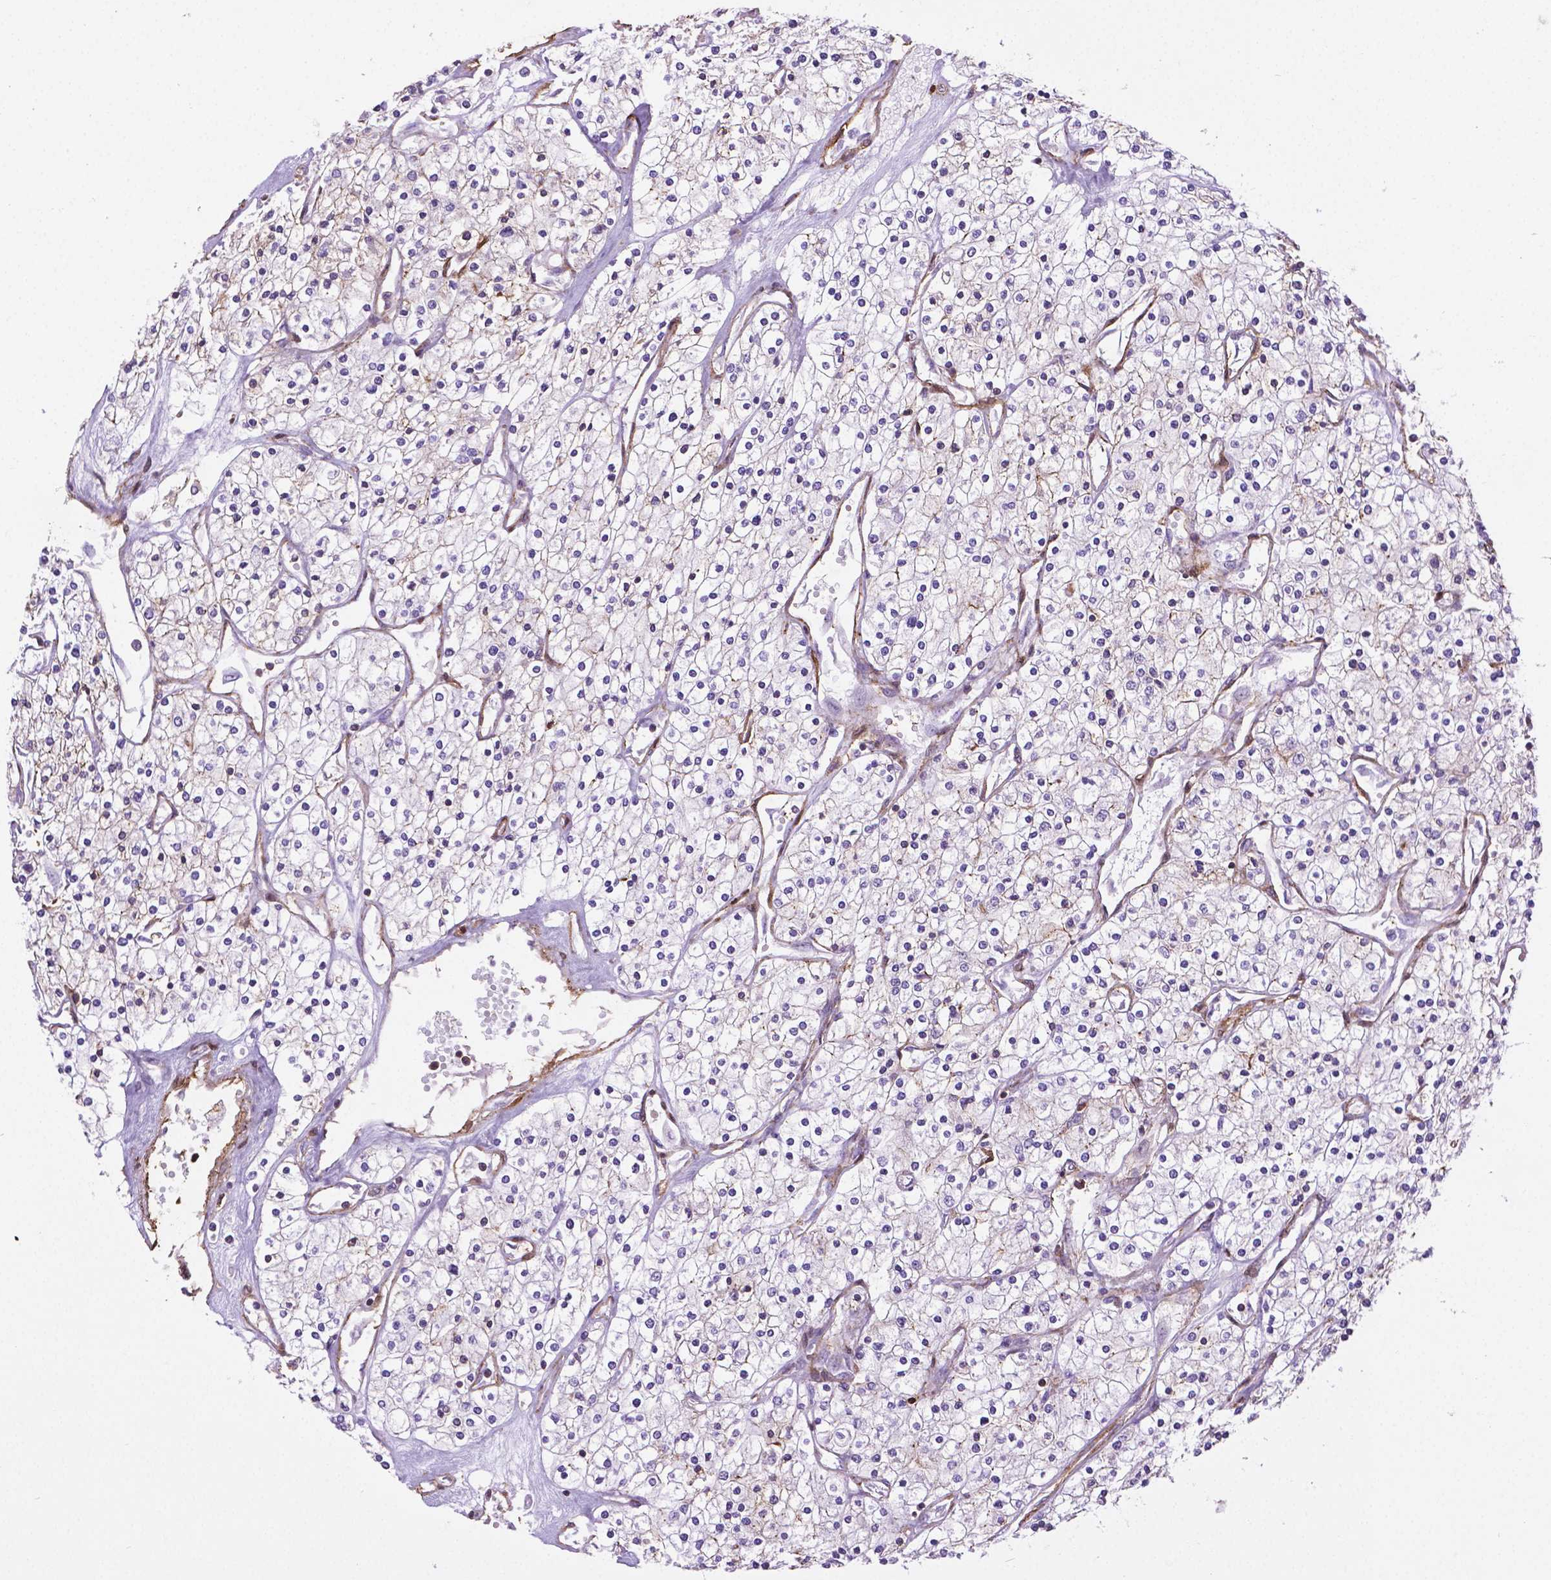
{"staining": {"intensity": "negative", "quantity": "none", "location": "none"}, "tissue": "renal cancer", "cell_type": "Tumor cells", "image_type": "cancer", "snomed": [{"axis": "morphology", "description": "Adenocarcinoma, NOS"}, {"axis": "topography", "description": "Kidney"}], "caption": "Renal cancer stained for a protein using IHC reveals no positivity tumor cells.", "gene": "ACAD10", "patient": {"sex": "male", "age": 80}}